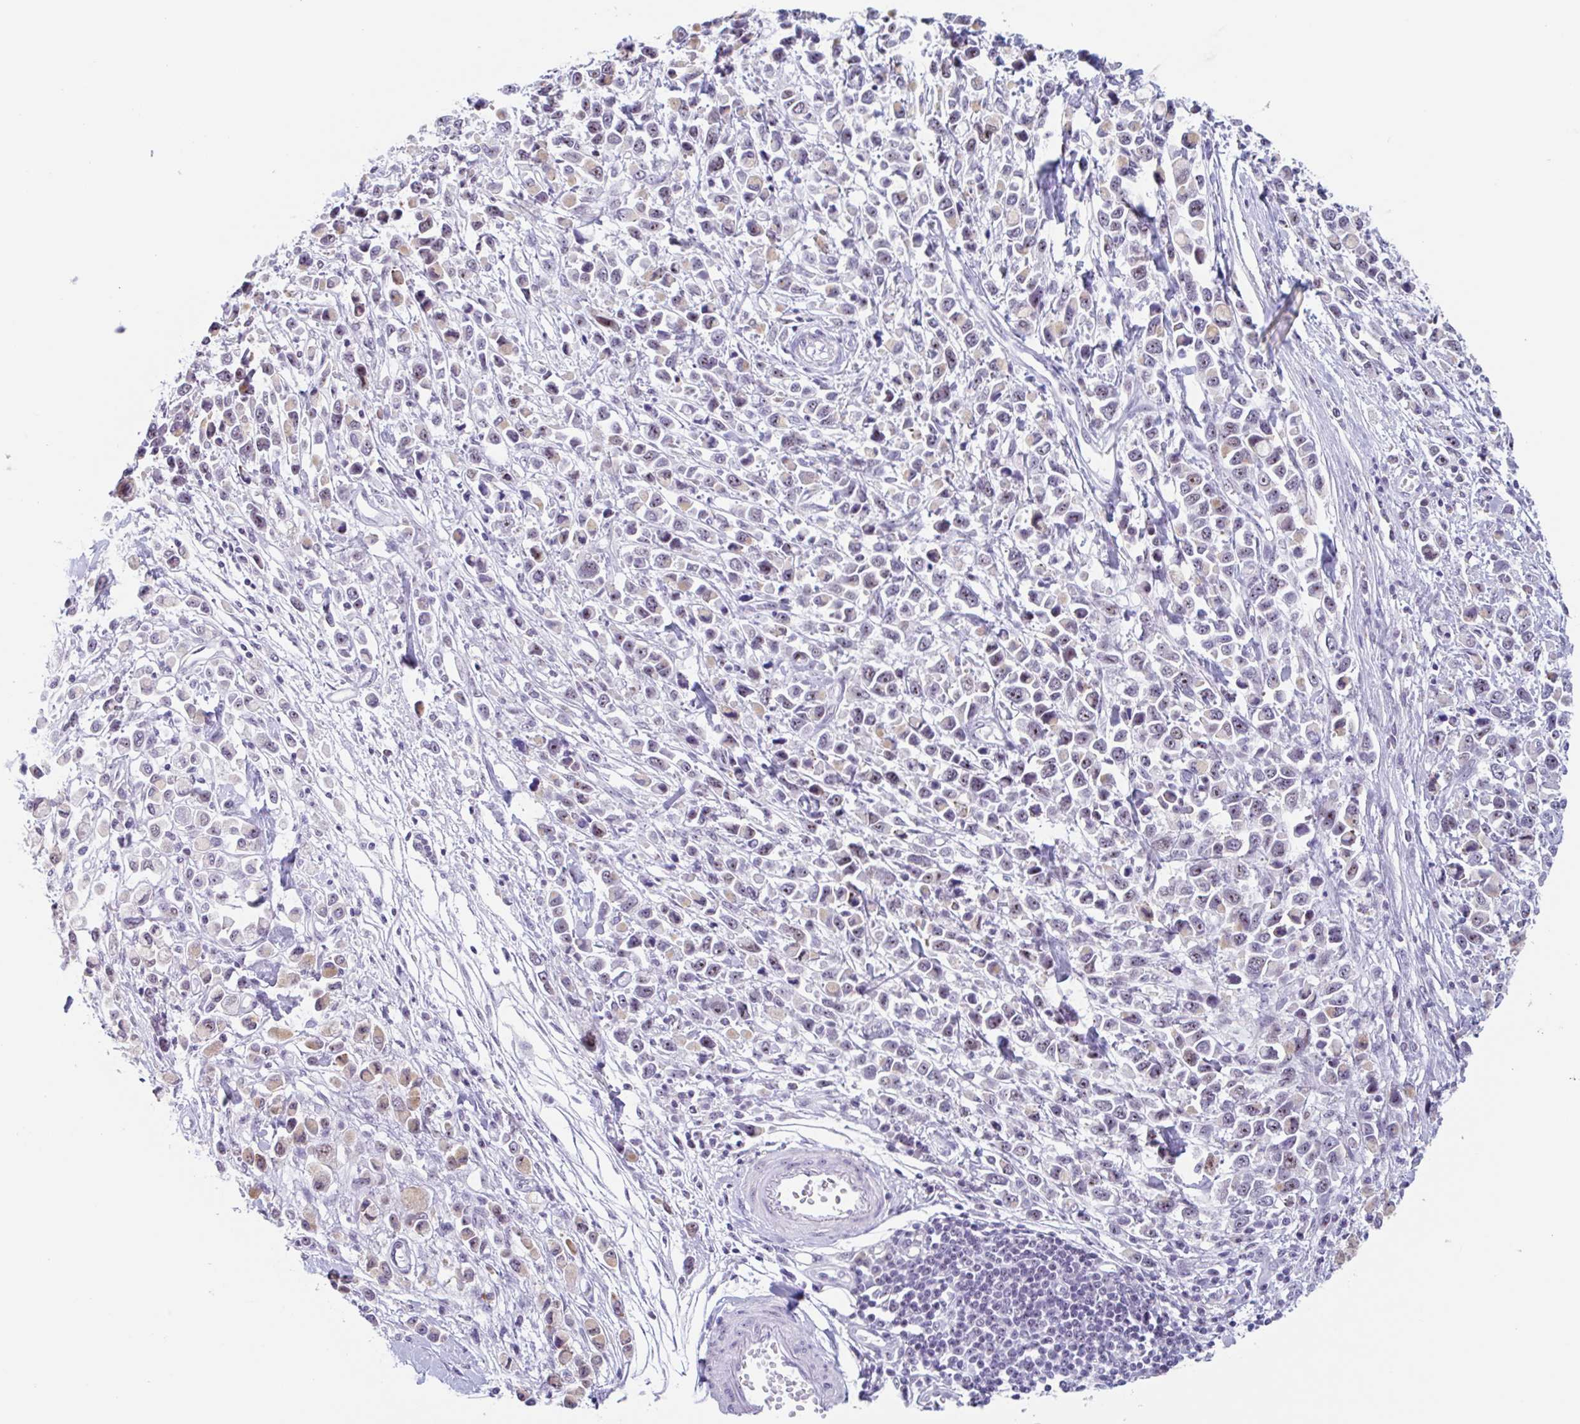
{"staining": {"intensity": "moderate", "quantity": ">75%", "location": "nuclear"}, "tissue": "stomach cancer", "cell_type": "Tumor cells", "image_type": "cancer", "snomed": [{"axis": "morphology", "description": "Adenocarcinoma, NOS"}, {"axis": "topography", "description": "Stomach"}], "caption": "Stomach adenocarcinoma was stained to show a protein in brown. There is medium levels of moderate nuclear staining in about >75% of tumor cells.", "gene": "LENG9", "patient": {"sex": "female", "age": 81}}